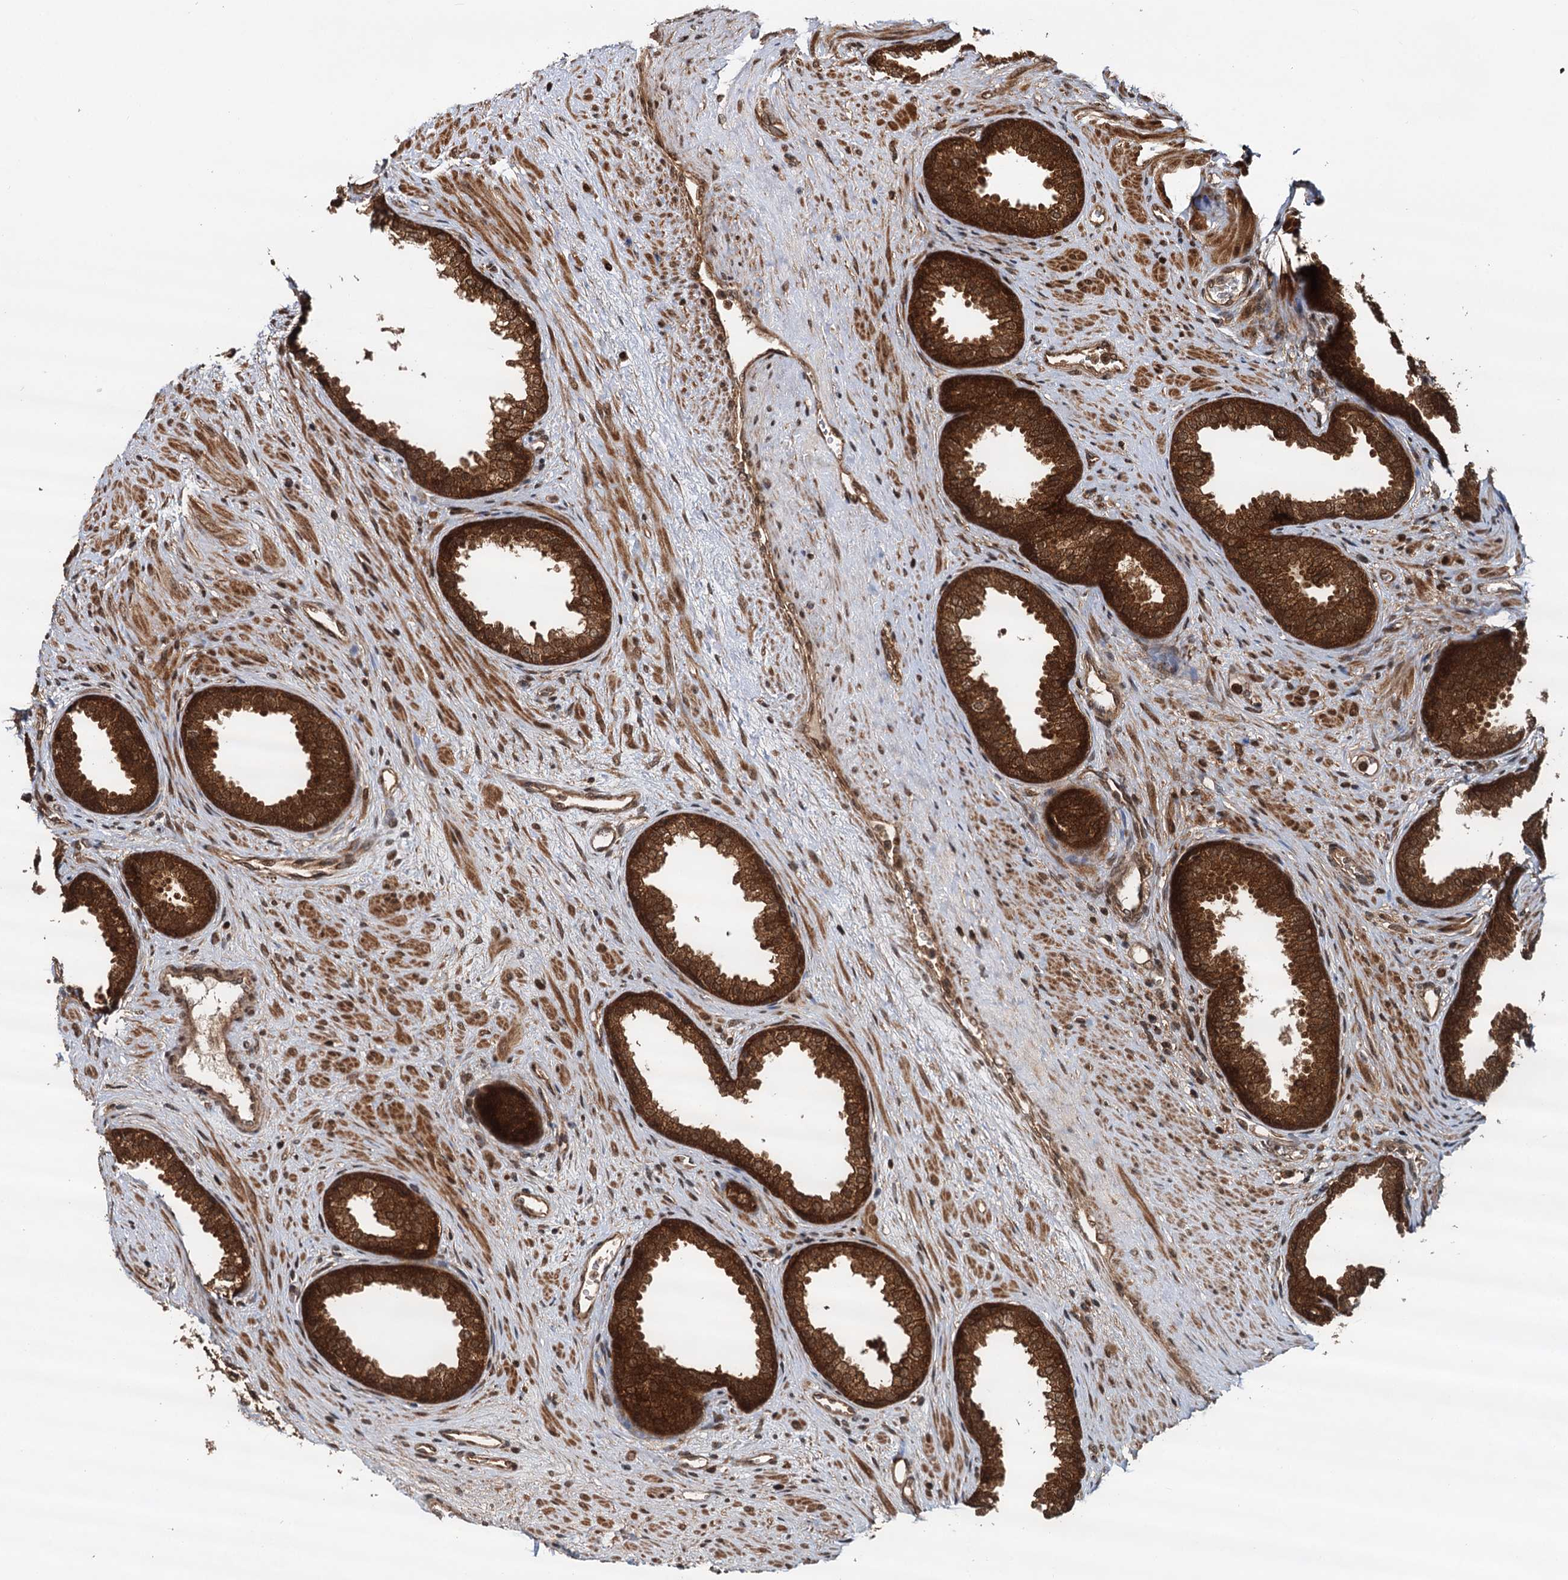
{"staining": {"intensity": "strong", "quantity": ">75%", "location": "cytoplasmic/membranous"}, "tissue": "prostate", "cell_type": "Glandular cells", "image_type": "normal", "snomed": [{"axis": "morphology", "description": "Normal tissue, NOS"}, {"axis": "topography", "description": "Prostate"}], "caption": "Immunohistochemistry staining of unremarkable prostate, which demonstrates high levels of strong cytoplasmic/membranous expression in approximately >75% of glandular cells indicating strong cytoplasmic/membranous protein staining. The staining was performed using DAB (3,3'-diaminobenzidine) (brown) for protein detection and nuclei were counterstained in hematoxylin (blue).", "gene": "STUB1", "patient": {"sex": "male", "age": 76}}